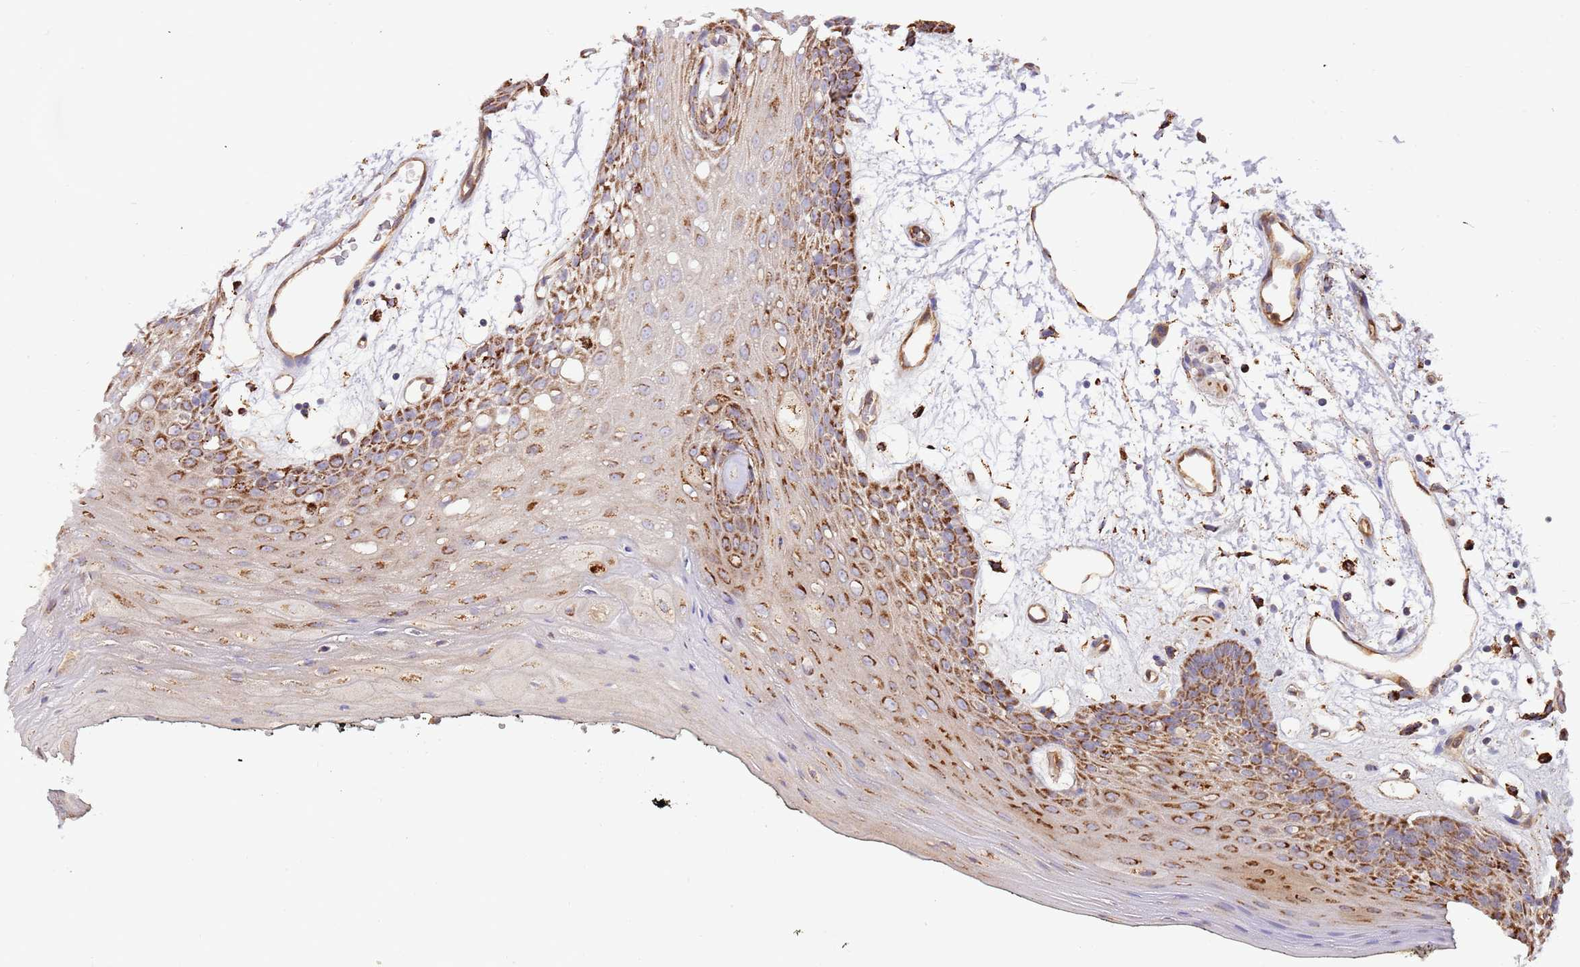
{"staining": {"intensity": "strong", "quantity": "25%-75%", "location": "cytoplasmic/membranous"}, "tissue": "oral mucosa", "cell_type": "Squamous epithelial cells", "image_type": "normal", "snomed": [{"axis": "morphology", "description": "Normal tissue, NOS"}, {"axis": "topography", "description": "Oral tissue"}, {"axis": "topography", "description": "Tounge, NOS"}], "caption": "IHC (DAB) staining of benign human oral mucosa demonstrates strong cytoplasmic/membranous protein positivity in about 25%-75% of squamous epithelial cells.", "gene": "DOCK6", "patient": {"sex": "female", "age": 59}}